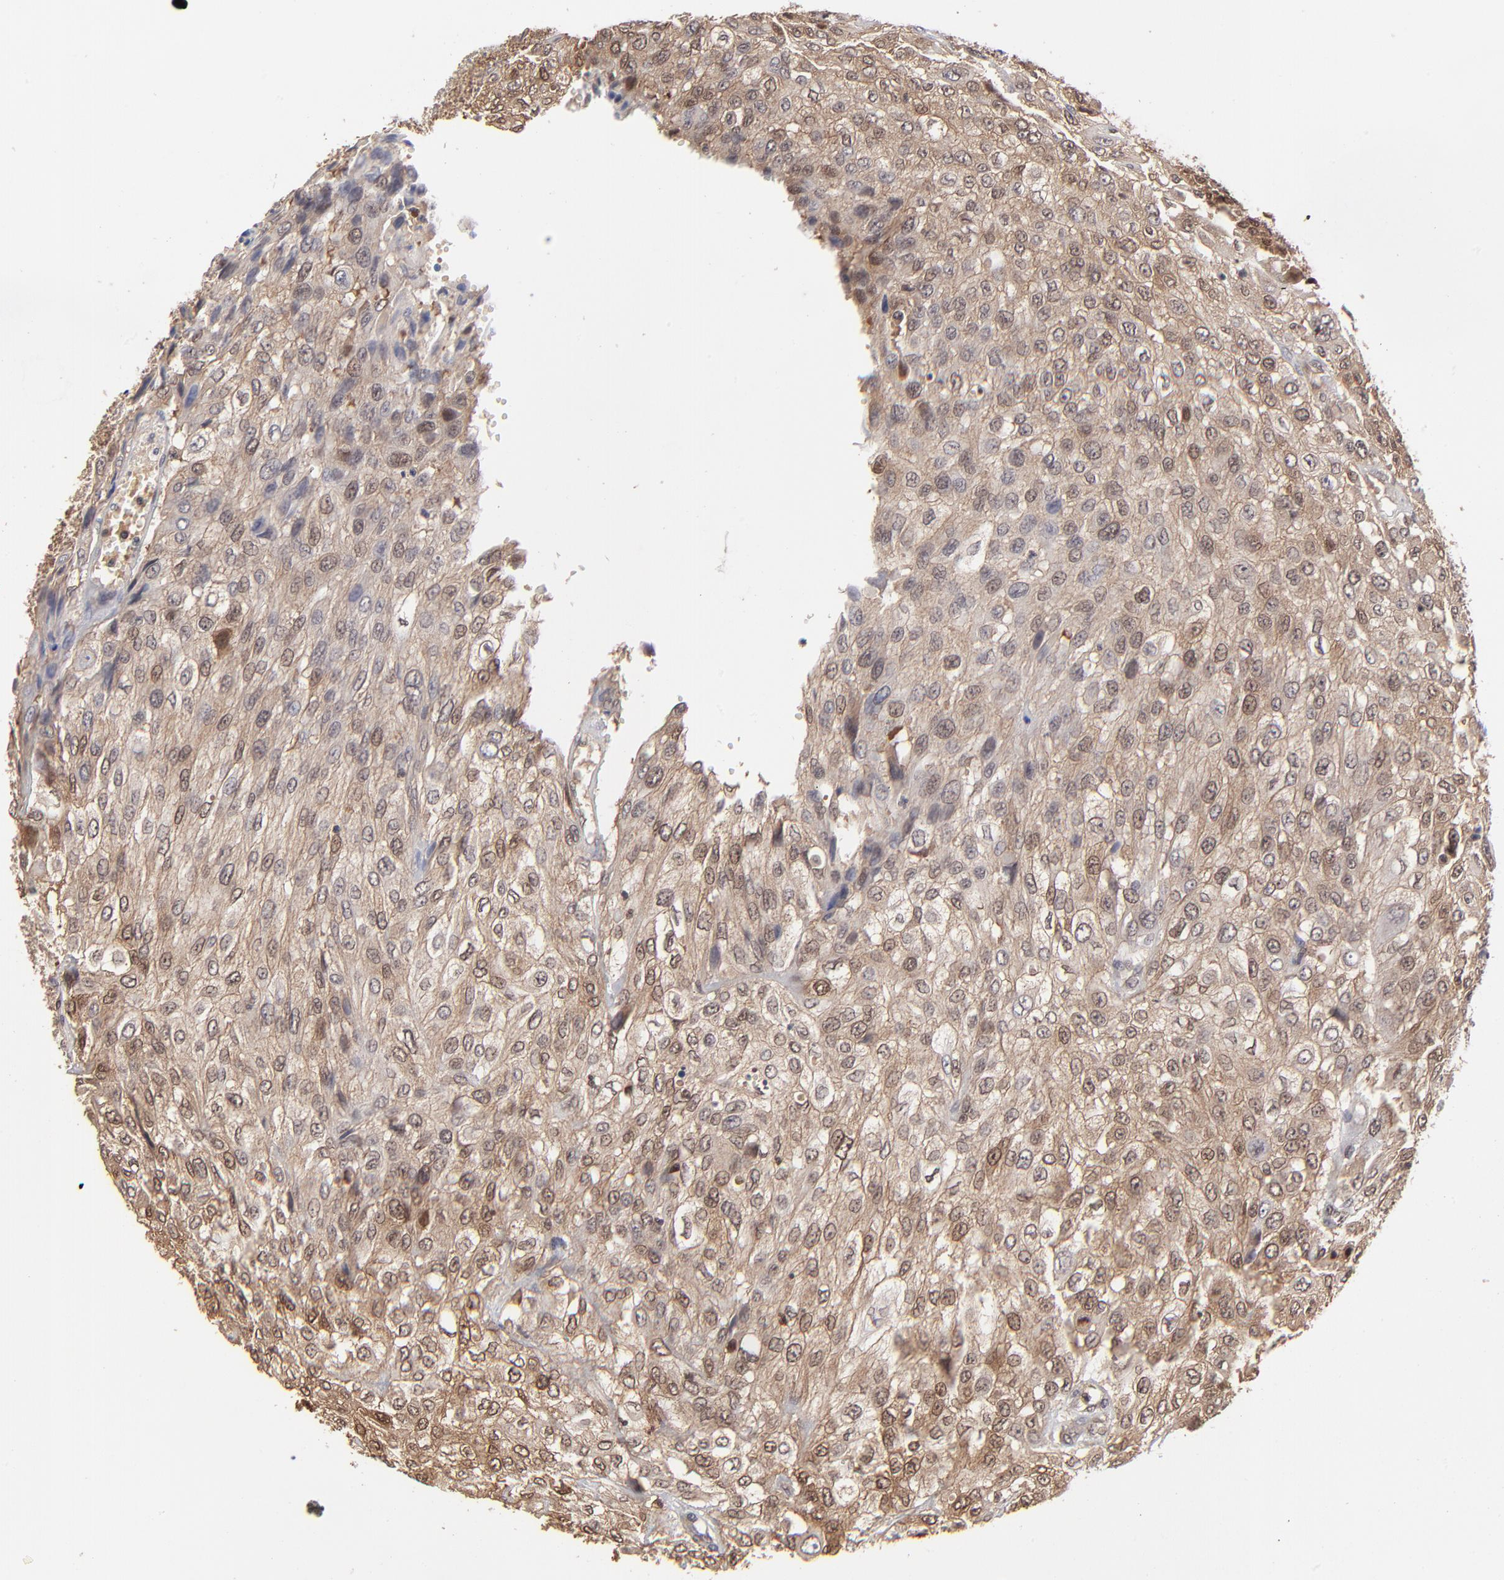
{"staining": {"intensity": "moderate", "quantity": ">75%", "location": "cytoplasmic/membranous,nuclear"}, "tissue": "urothelial cancer", "cell_type": "Tumor cells", "image_type": "cancer", "snomed": [{"axis": "morphology", "description": "Urothelial carcinoma, High grade"}, {"axis": "topography", "description": "Urinary bladder"}], "caption": "A photomicrograph showing moderate cytoplasmic/membranous and nuclear staining in about >75% of tumor cells in urothelial carcinoma (high-grade), as visualized by brown immunohistochemical staining.", "gene": "DCTPP1", "patient": {"sex": "male", "age": 57}}